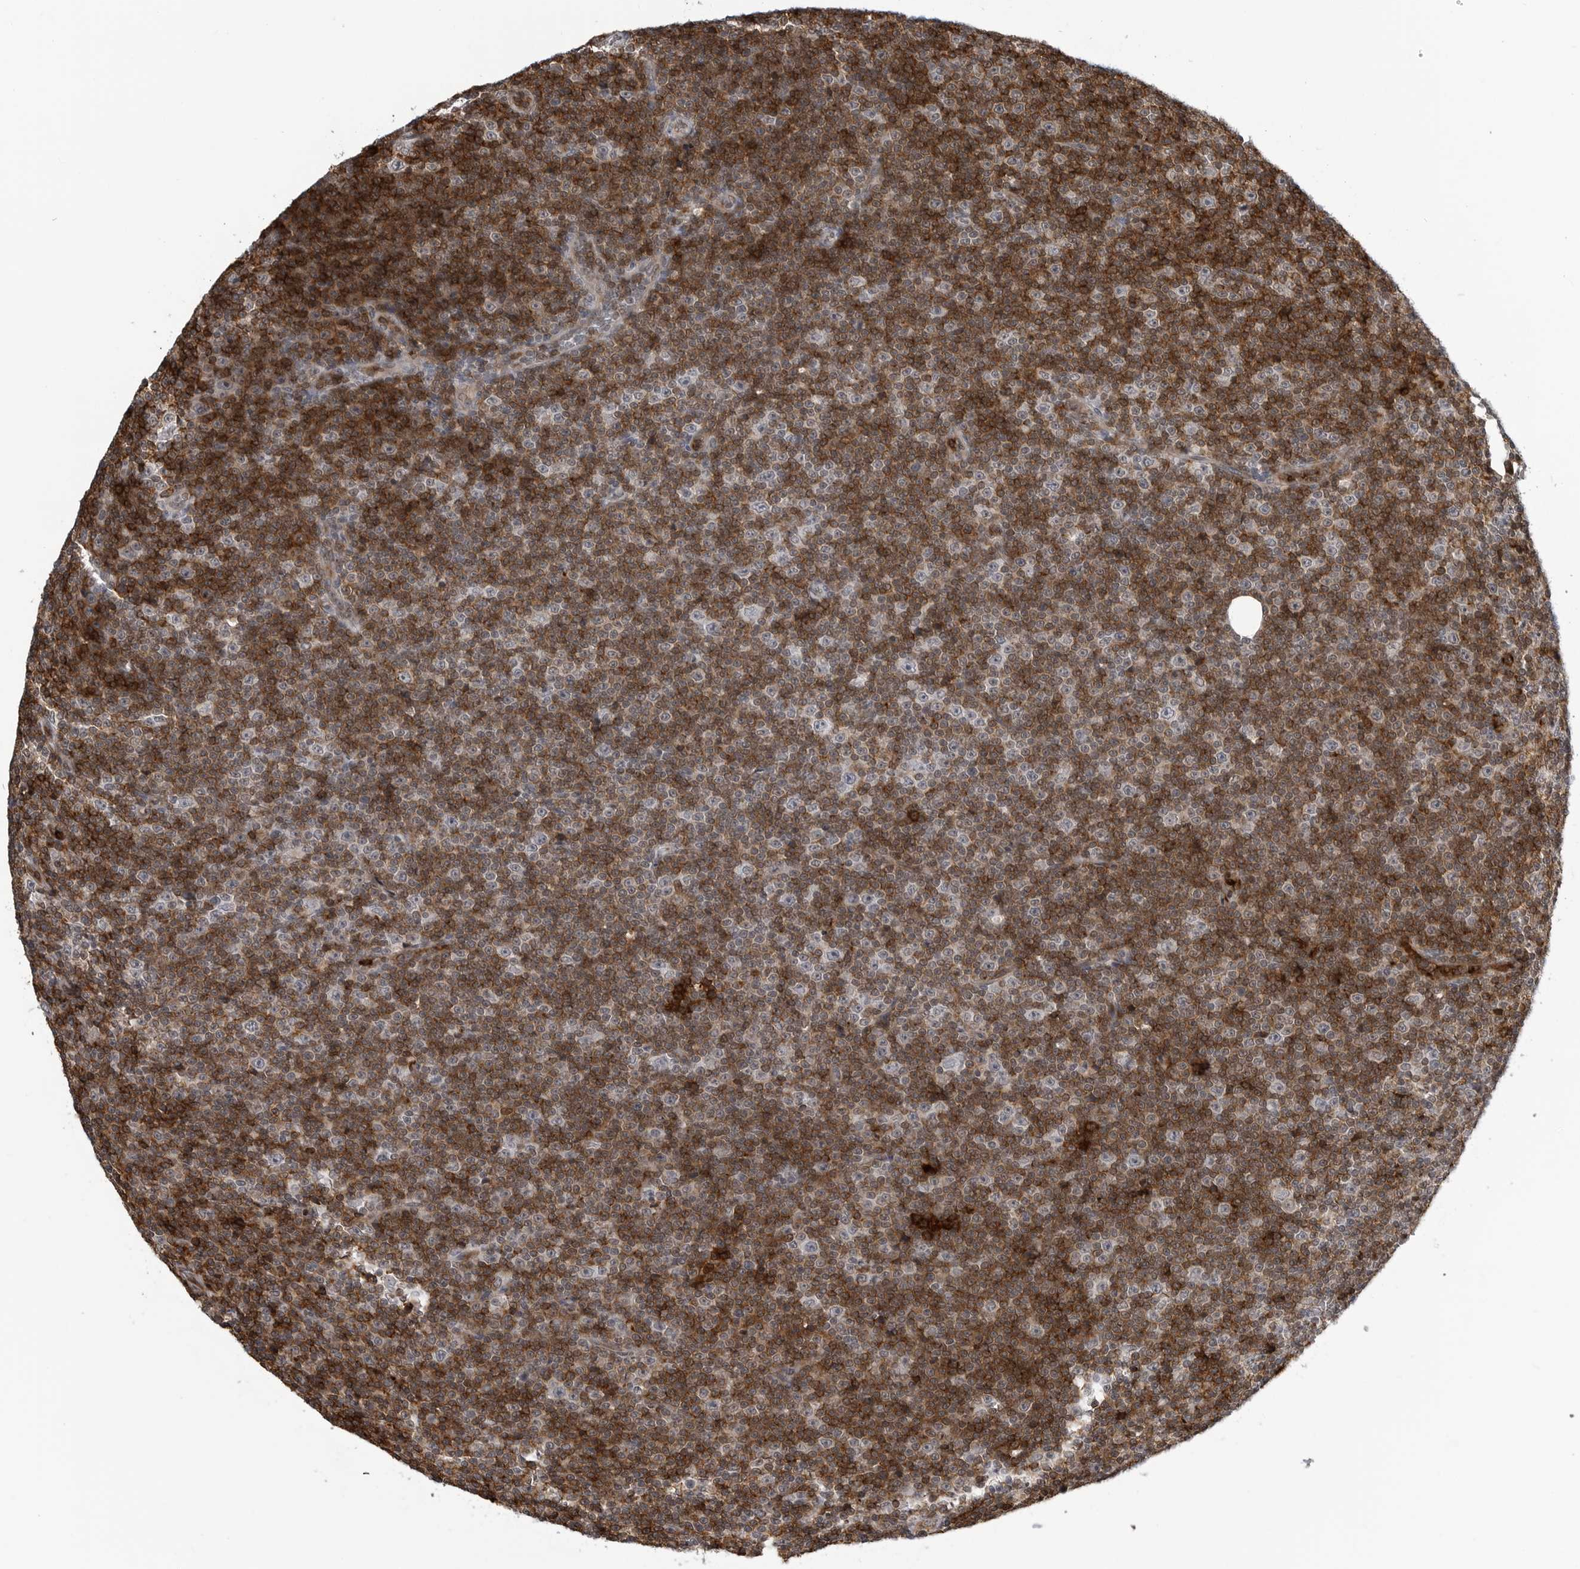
{"staining": {"intensity": "strong", "quantity": "25%-75%", "location": "cytoplasmic/membranous"}, "tissue": "lymphoma", "cell_type": "Tumor cells", "image_type": "cancer", "snomed": [{"axis": "morphology", "description": "Malignant lymphoma, non-Hodgkin's type, Low grade"}, {"axis": "topography", "description": "Lymph node"}], "caption": "A high amount of strong cytoplasmic/membranous positivity is appreciated in about 25%-75% of tumor cells in lymphoma tissue.", "gene": "CXCR5", "patient": {"sex": "female", "age": 67}}